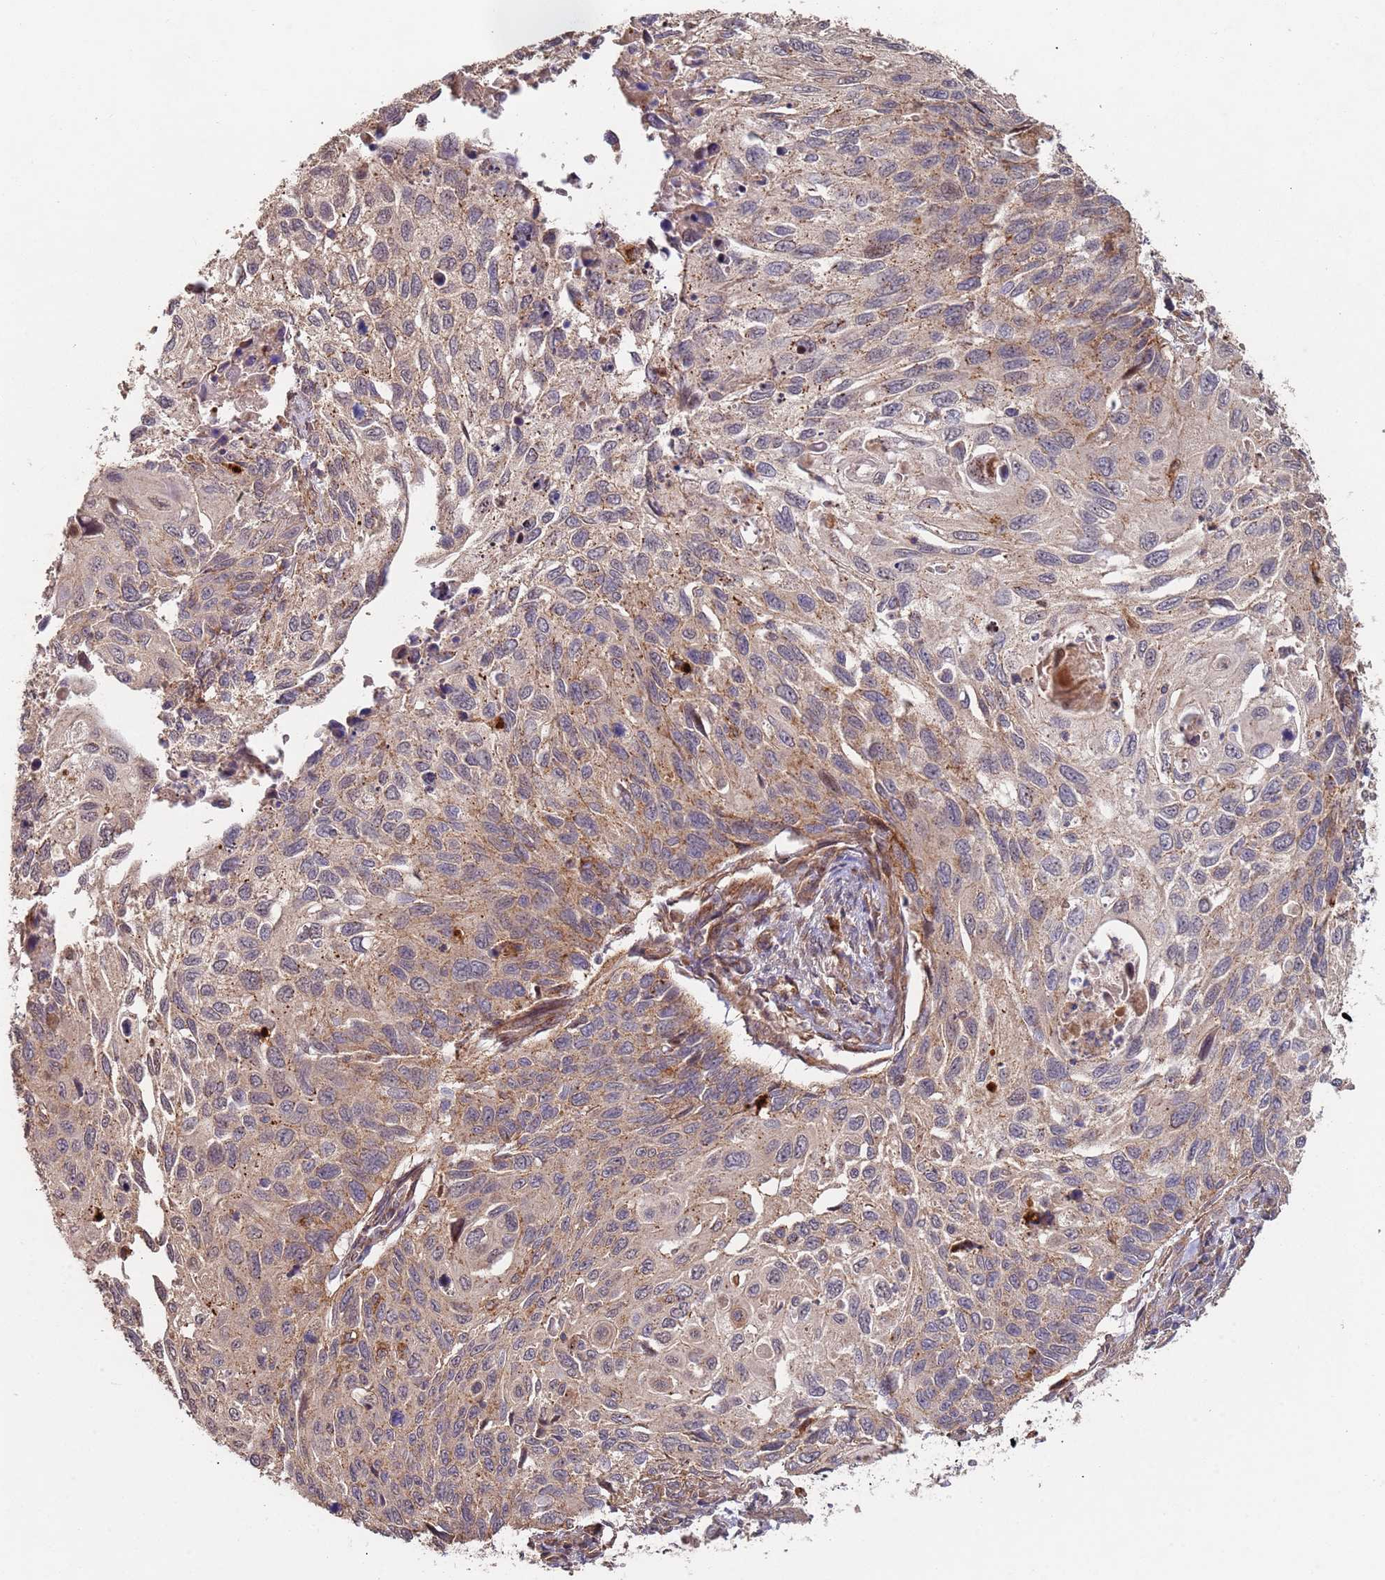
{"staining": {"intensity": "moderate", "quantity": "25%-75%", "location": "cytoplasmic/membranous"}, "tissue": "cervical cancer", "cell_type": "Tumor cells", "image_type": "cancer", "snomed": [{"axis": "morphology", "description": "Squamous cell carcinoma, NOS"}, {"axis": "topography", "description": "Cervix"}], "caption": "A high-resolution micrograph shows IHC staining of squamous cell carcinoma (cervical), which displays moderate cytoplasmic/membranous positivity in approximately 25%-75% of tumor cells.", "gene": "KANSL1L", "patient": {"sex": "female", "age": 70}}